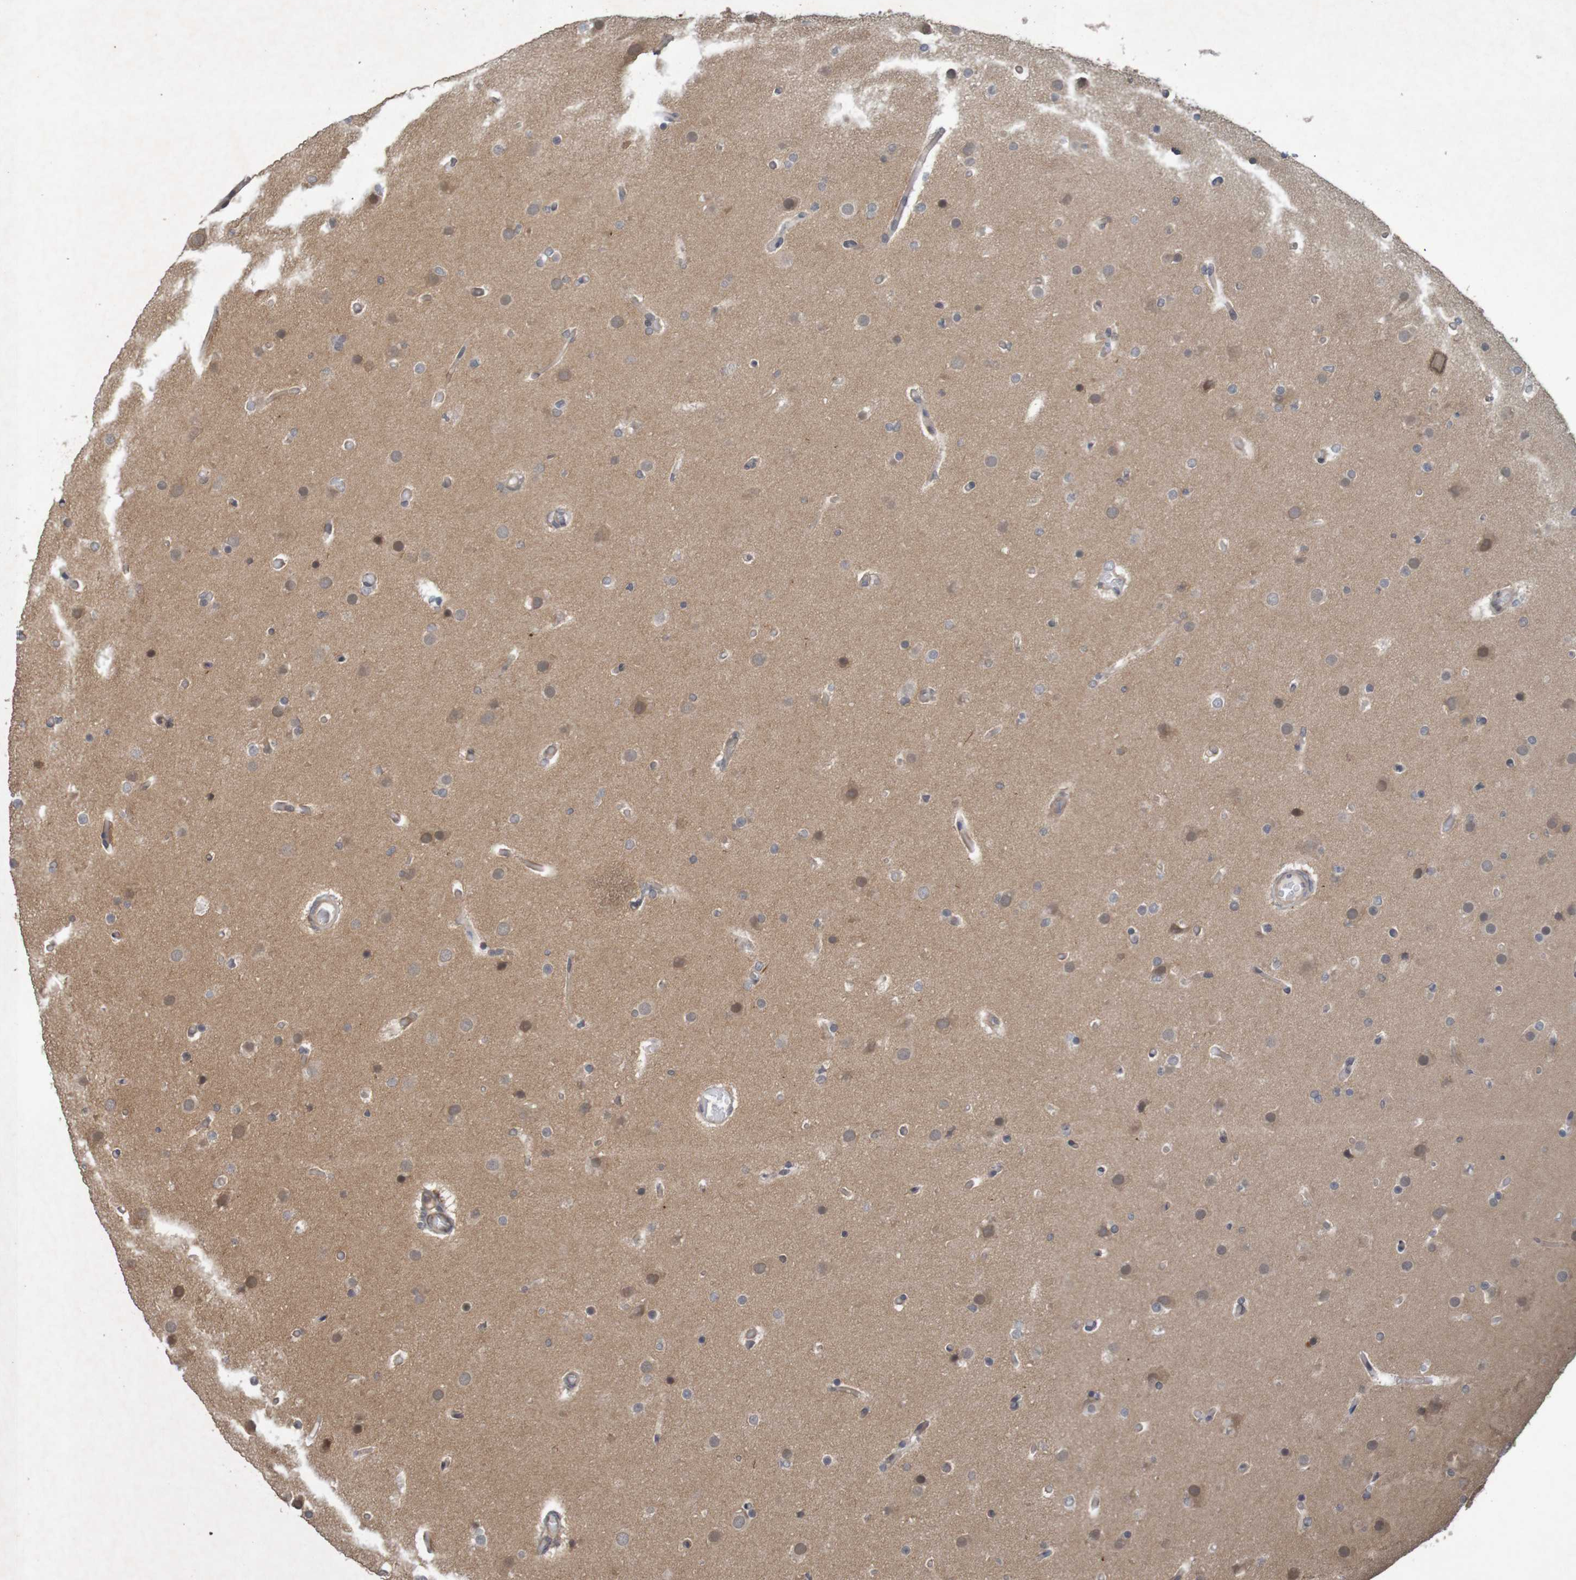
{"staining": {"intensity": "weak", "quantity": "25%-75%", "location": "cytoplasmic/membranous,nuclear"}, "tissue": "glioma", "cell_type": "Tumor cells", "image_type": "cancer", "snomed": [{"axis": "morphology", "description": "Glioma, malignant, High grade"}, {"axis": "topography", "description": "Cerebral cortex"}], "caption": "Glioma stained with a brown dye demonstrates weak cytoplasmic/membranous and nuclear positive expression in about 25%-75% of tumor cells.", "gene": "ARHGEF11", "patient": {"sex": "female", "age": 36}}